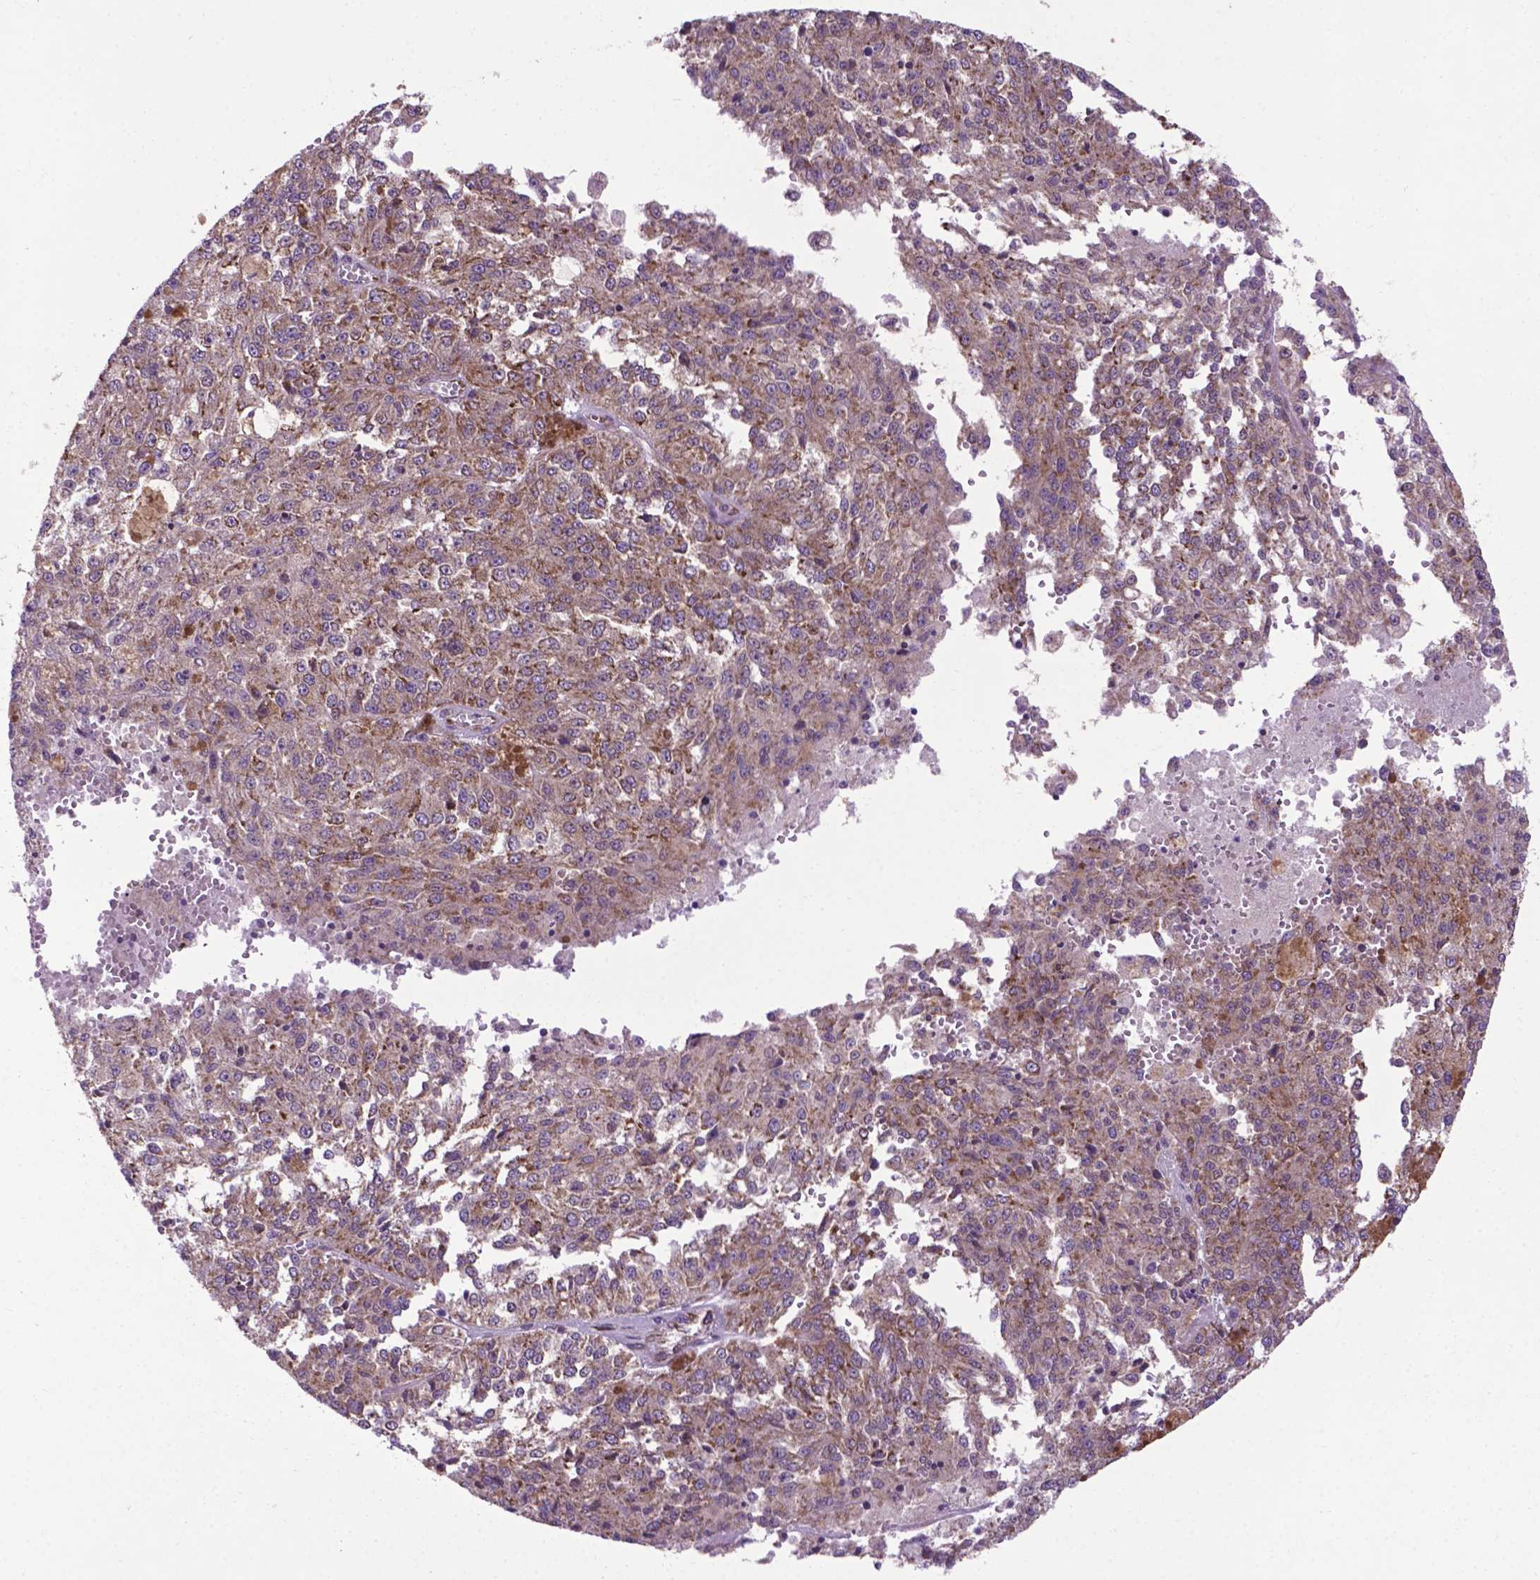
{"staining": {"intensity": "moderate", "quantity": ">75%", "location": "cytoplasmic/membranous"}, "tissue": "melanoma", "cell_type": "Tumor cells", "image_type": "cancer", "snomed": [{"axis": "morphology", "description": "Malignant melanoma, Metastatic site"}, {"axis": "topography", "description": "Lymph node"}], "caption": "The photomicrograph exhibits staining of malignant melanoma (metastatic site), revealing moderate cytoplasmic/membranous protein staining (brown color) within tumor cells.", "gene": "WDR83OS", "patient": {"sex": "female", "age": 64}}